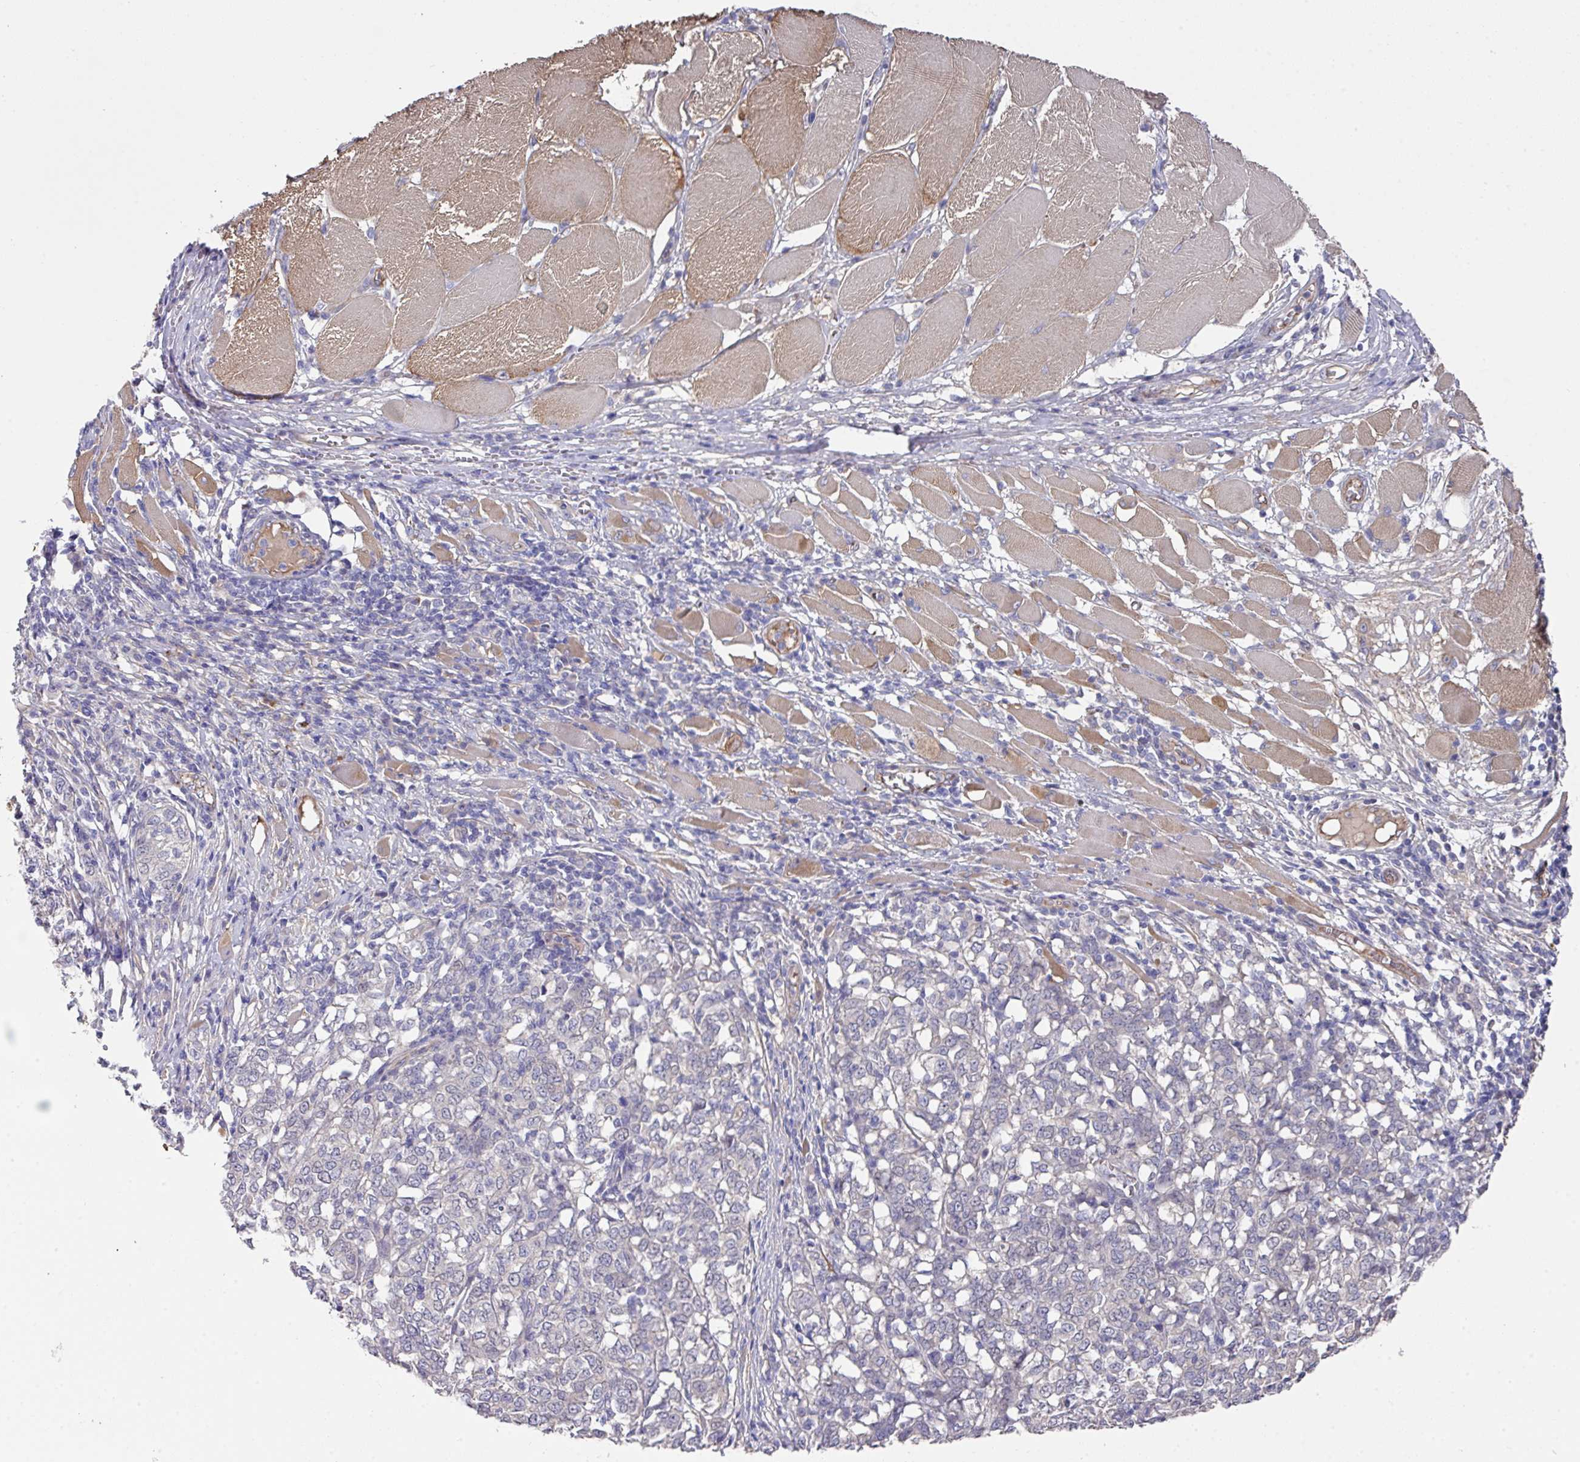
{"staining": {"intensity": "negative", "quantity": "none", "location": "none"}, "tissue": "melanoma", "cell_type": "Tumor cells", "image_type": "cancer", "snomed": [{"axis": "morphology", "description": "Malignant melanoma, NOS"}, {"axis": "topography", "description": "Skin"}], "caption": "A high-resolution micrograph shows immunohistochemistry staining of malignant melanoma, which shows no significant staining in tumor cells.", "gene": "PRR5", "patient": {"sex": "female", "age": 72}}